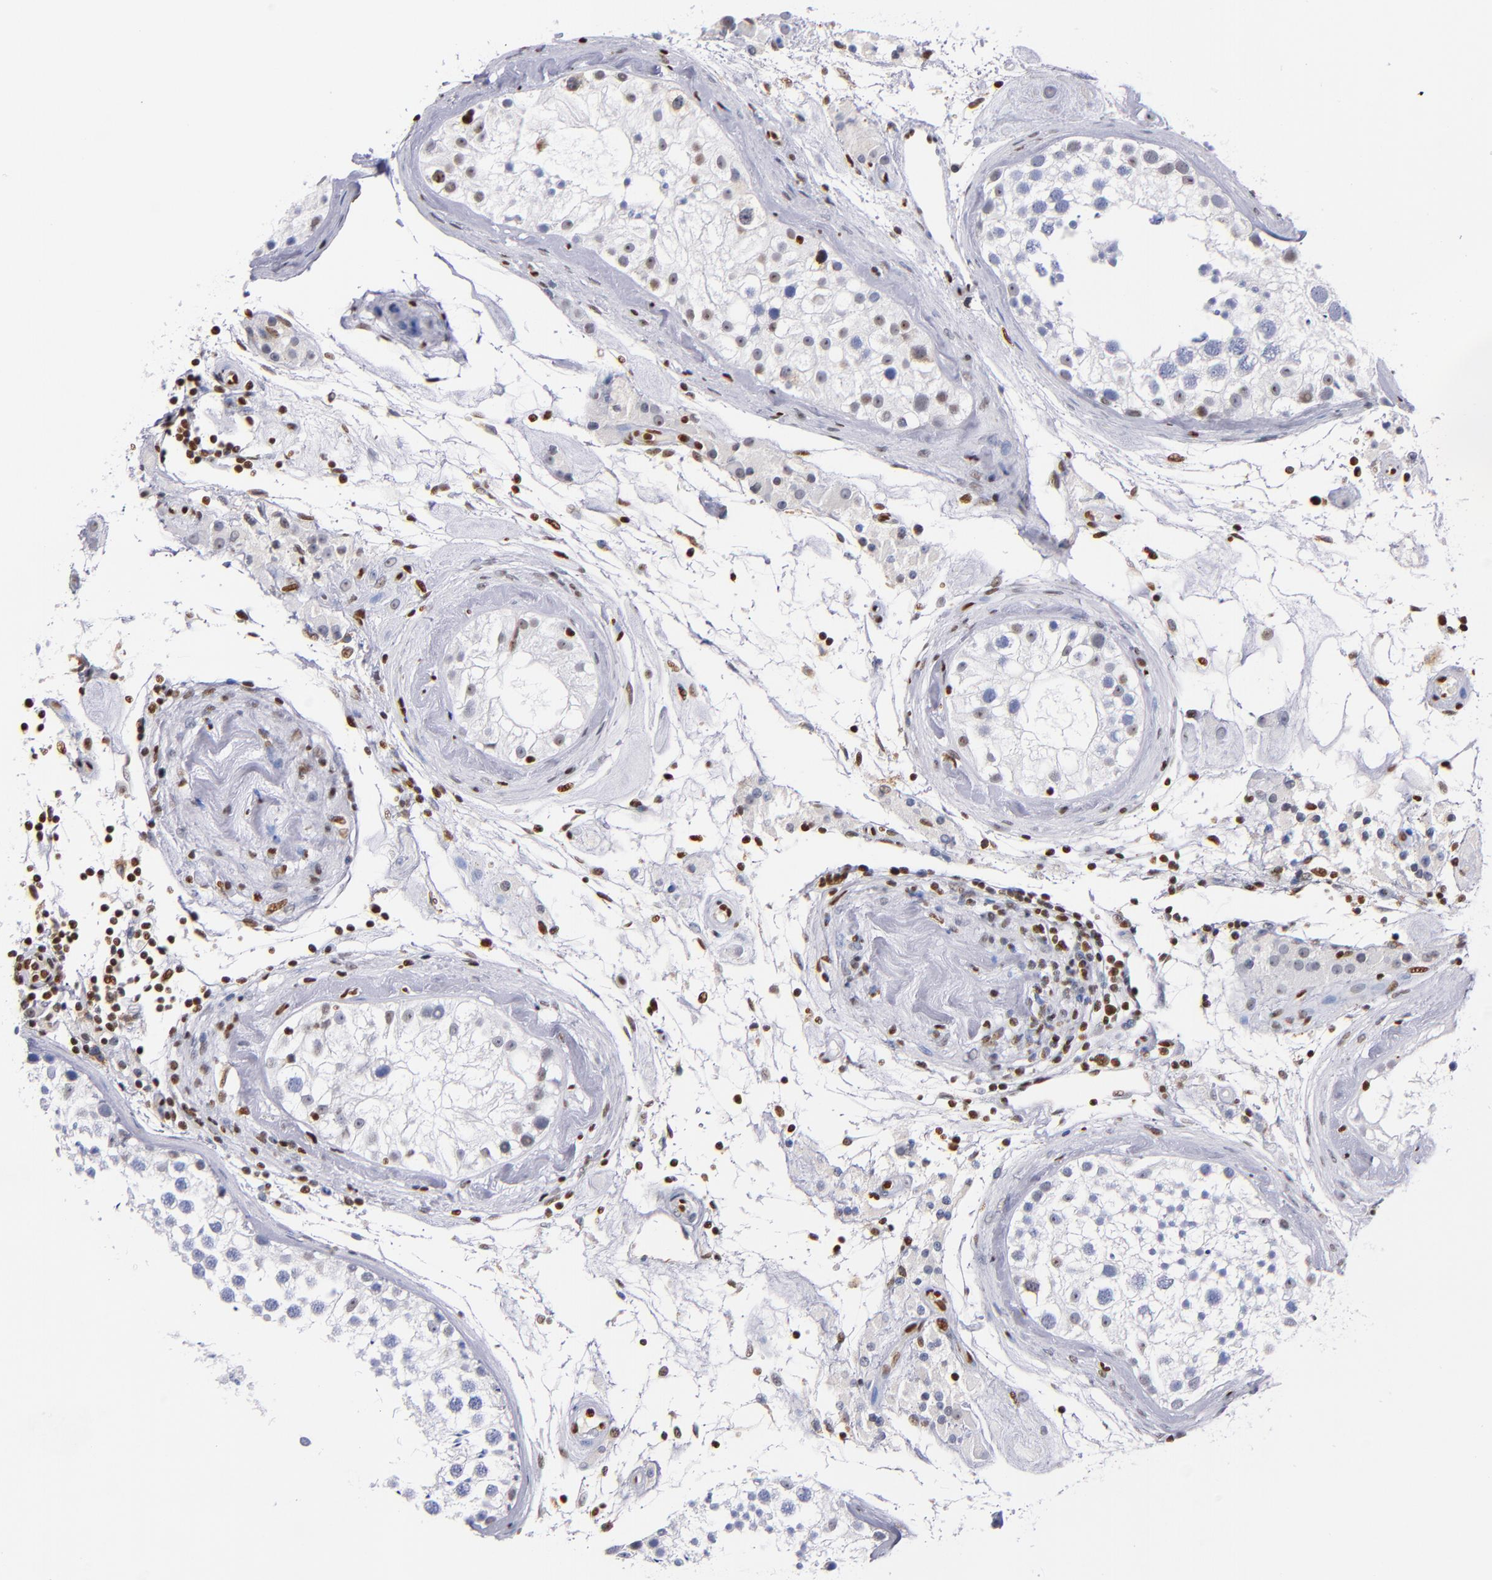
{"staining": {"intensity": "negative", "quantity": "none", "location": "none"}, "tissue": "testis", "cell_type": "Cells in seminiferous ducts", "image_type": "normal", "snomed": [{"axis": "morphology", "description": "Normal tissue, NOS"}, {"axis": "topography", "description": "Testis"}], "caption": "The immunohistochemistry micrograph has no significant expression in cells in seminiferous ducts of testis. The staining is performed using DAB brown chromogen with nuclei counter-stained in using hematoxylin.", "gene": "IFI16", "patient": {"sex": "male", "age": 46}}